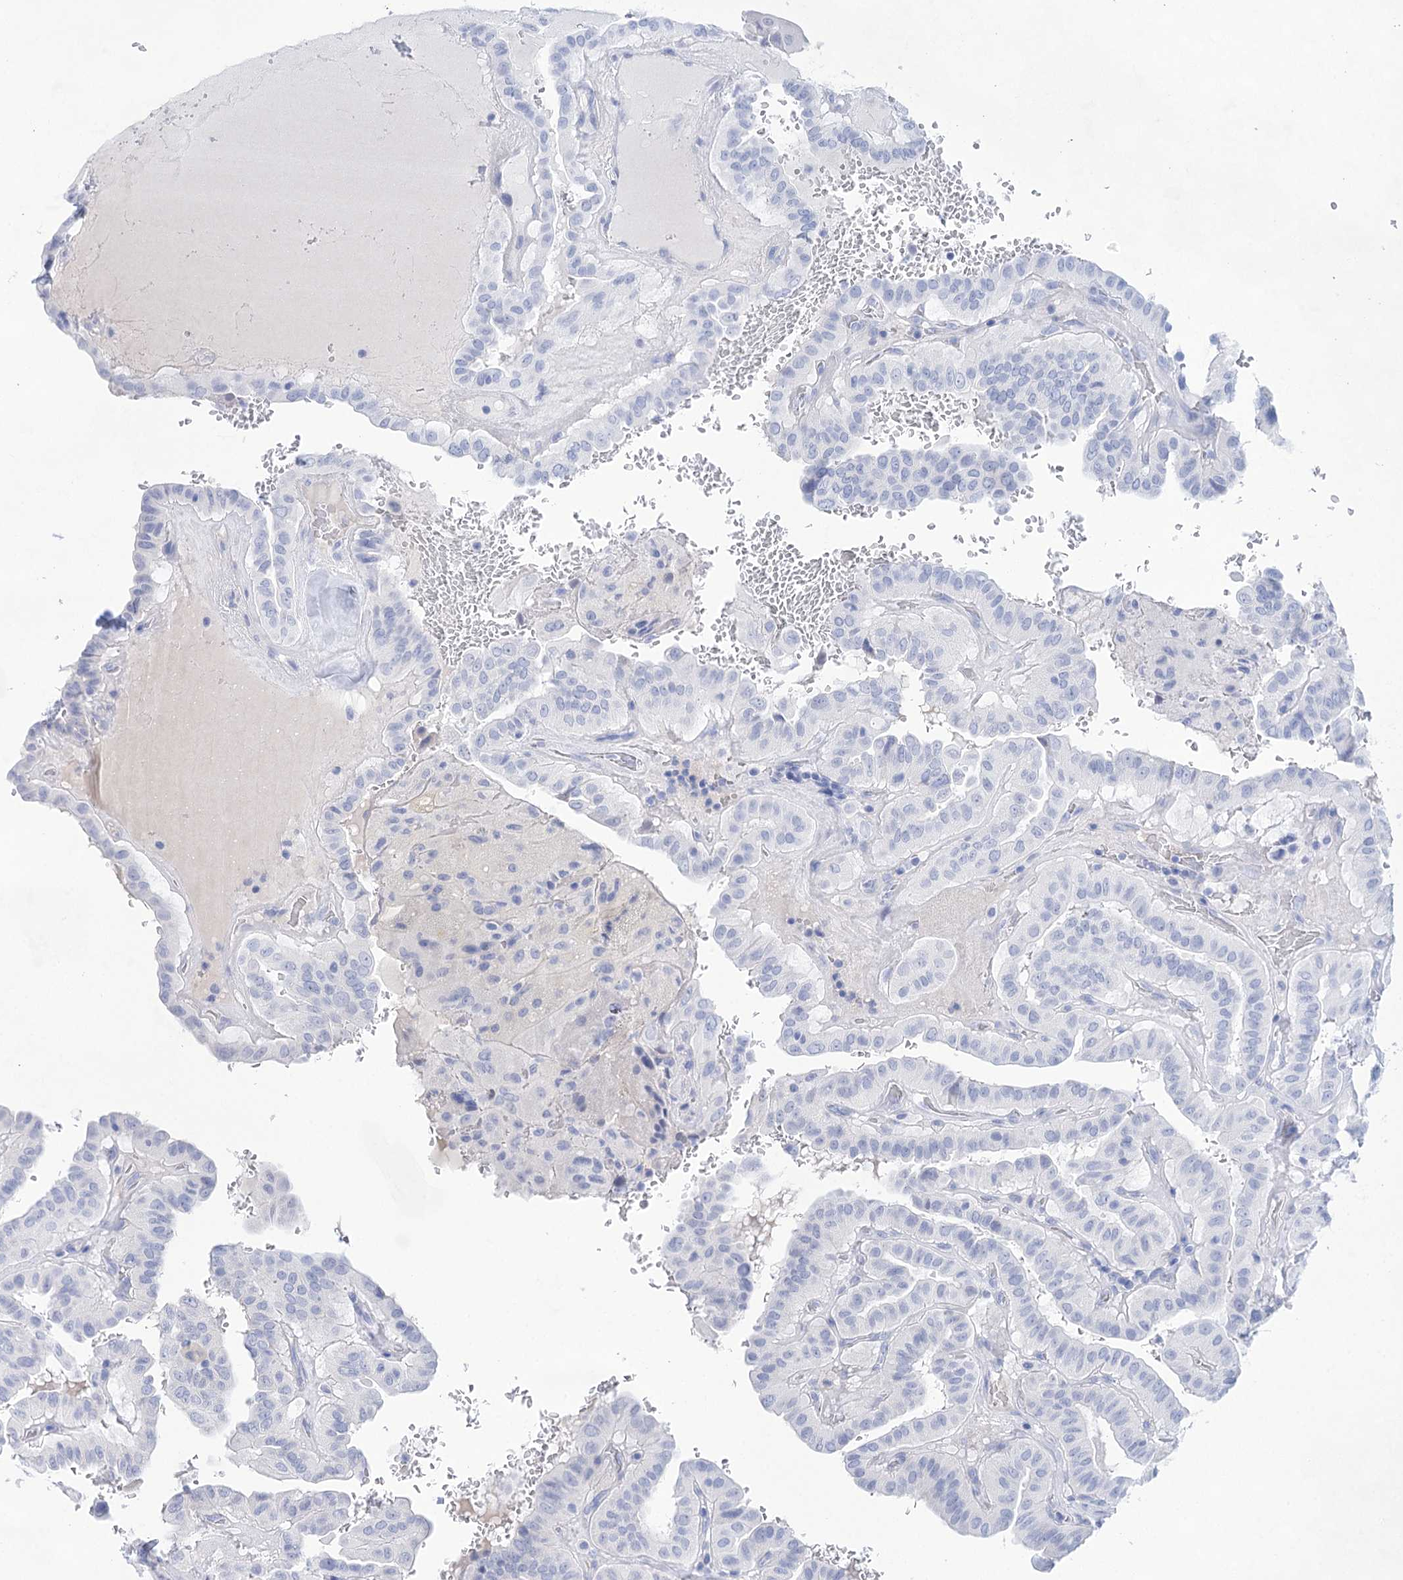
{"staining": {"intensity": "negative", "quantity": "none", "location": "none"}, "tissue": "thyroid cancer", "cell_type": "Tumor cells", "image_type": "cancer", "snomed": [{"axis": "morphology", "description": "Papillary adenocarcinoma, NOS"}, {"axis": "topography", "description": "Thyroid gland"}], "caption": "Immunohistochemical staining of human thyroid papillary adenocarcinoma exhibits no significant positivity in tumor cells.", "gene": "LALBA", "patient": {"sex": "male", "age": 77}}